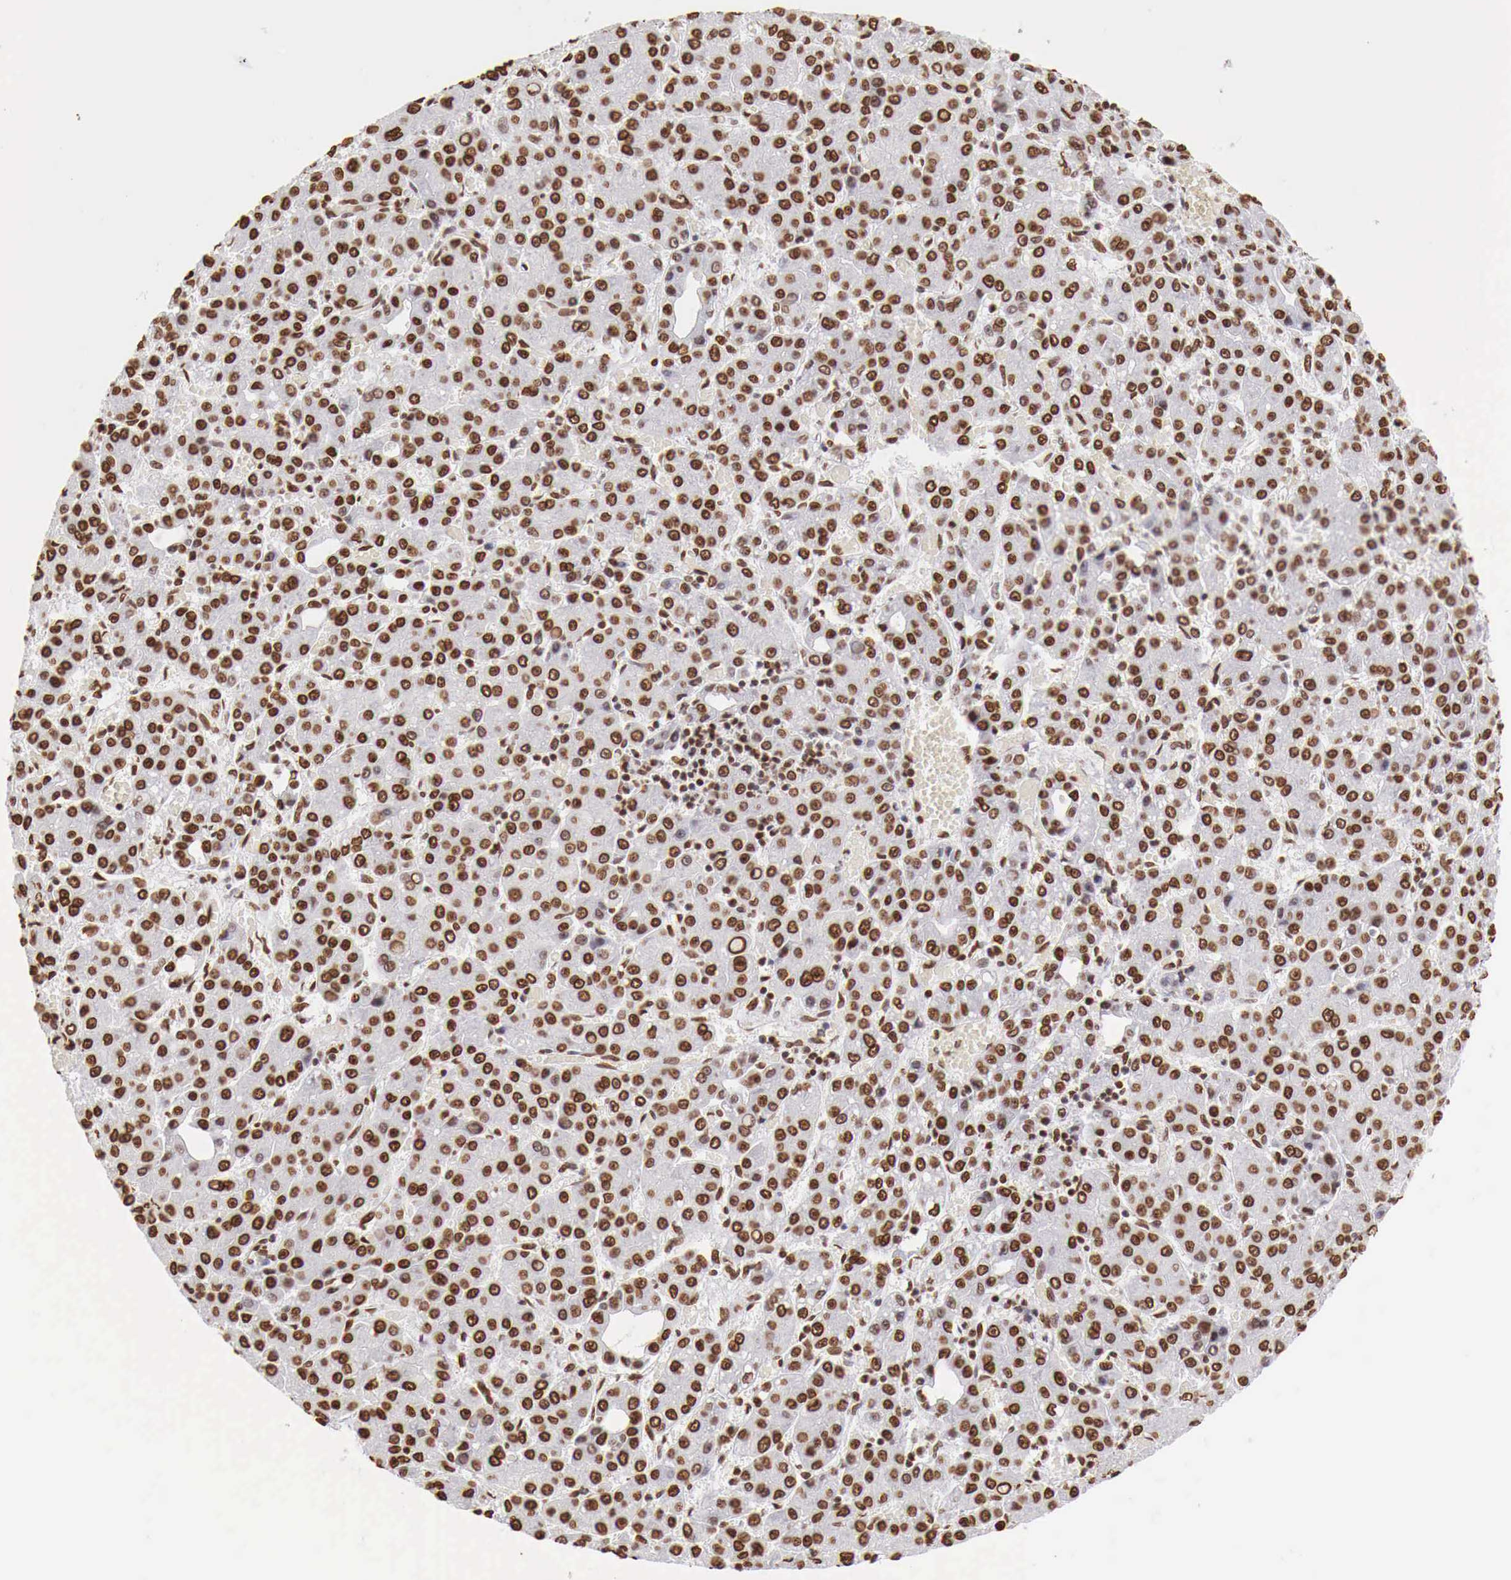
{"staining": {"intensity": "strong", "quantity": ">75%", "location": "nuclear"}, "tissue": "liver cancer", "cell_type": "Tumor cells", "image_type": "cancer", "snomed": [{"axis": "morphology", "description": "Carcinoma, Hepatocellular, NOS"}, {"axis": "topography", "description": "Liver"}], "caption": "This histopathology image shows immunohistochemistry (IHC) staining of human liver cancer, with high strong nuclear positivity in approximately >75% of tumor cells.", "gene": "DKC1", "patient": {"sex": "male", "age": 69}}